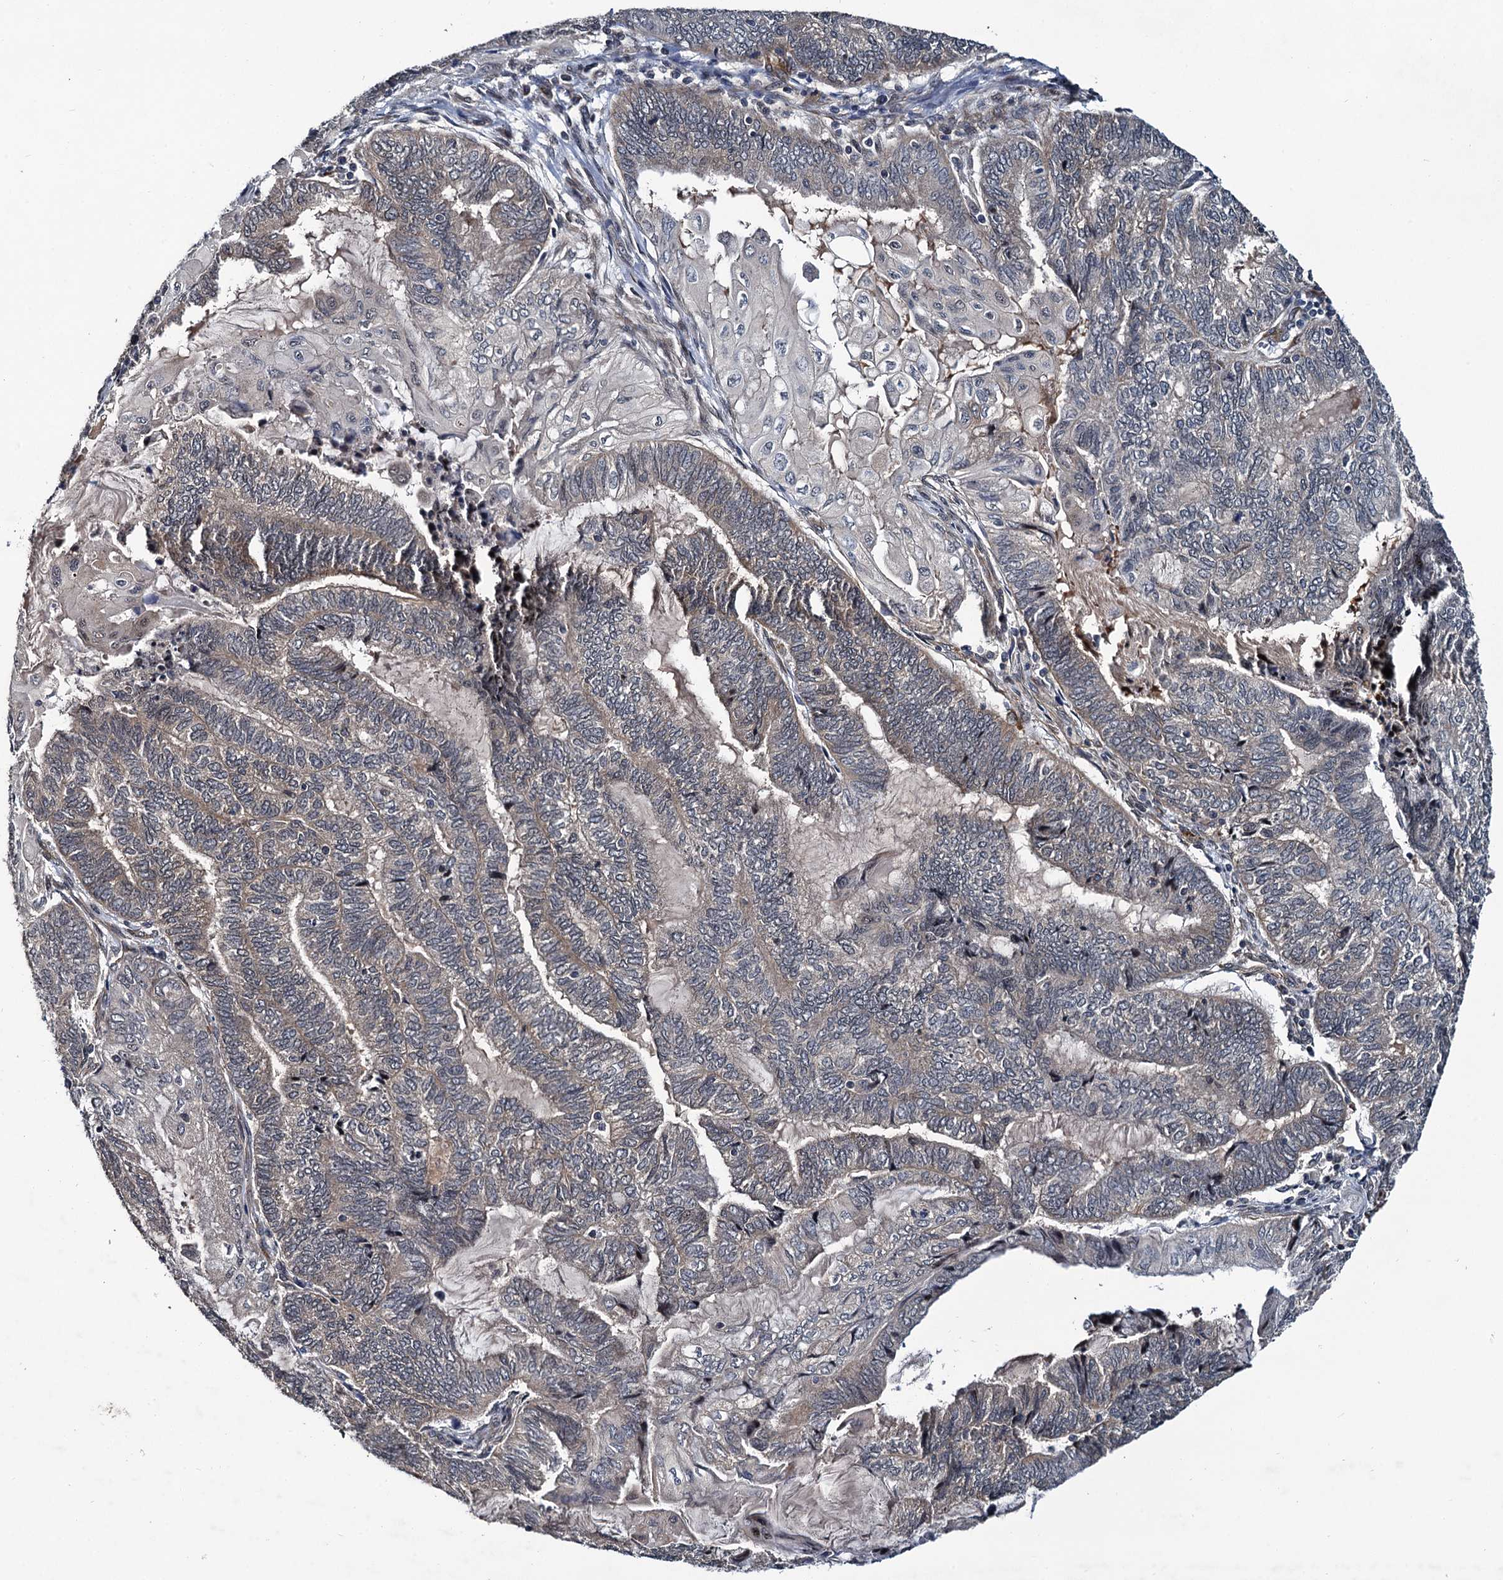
{"staining": {"intensity": "negative", "quantity": "none", "location": "none"}, "tissue": "endometrial cancer", "cell_type": "Tumor cells", "image_type": "cancer", "snomed": [{"axis": "morphology", "description": "Adenocarcinoma, NOS"}, {"axis": "topography", "description": "Uterus"}, {"axis": "topography", "description": "Endometrium"}], "caption": "Immunohistochemistry photomicrograph of neoplastic tissue: human endometrial cancer stained with DAB reveals no significant protein expression in tumor cells.", "gene": "ARHGAP42", "patient": {"sex": "female", "age": 70}}